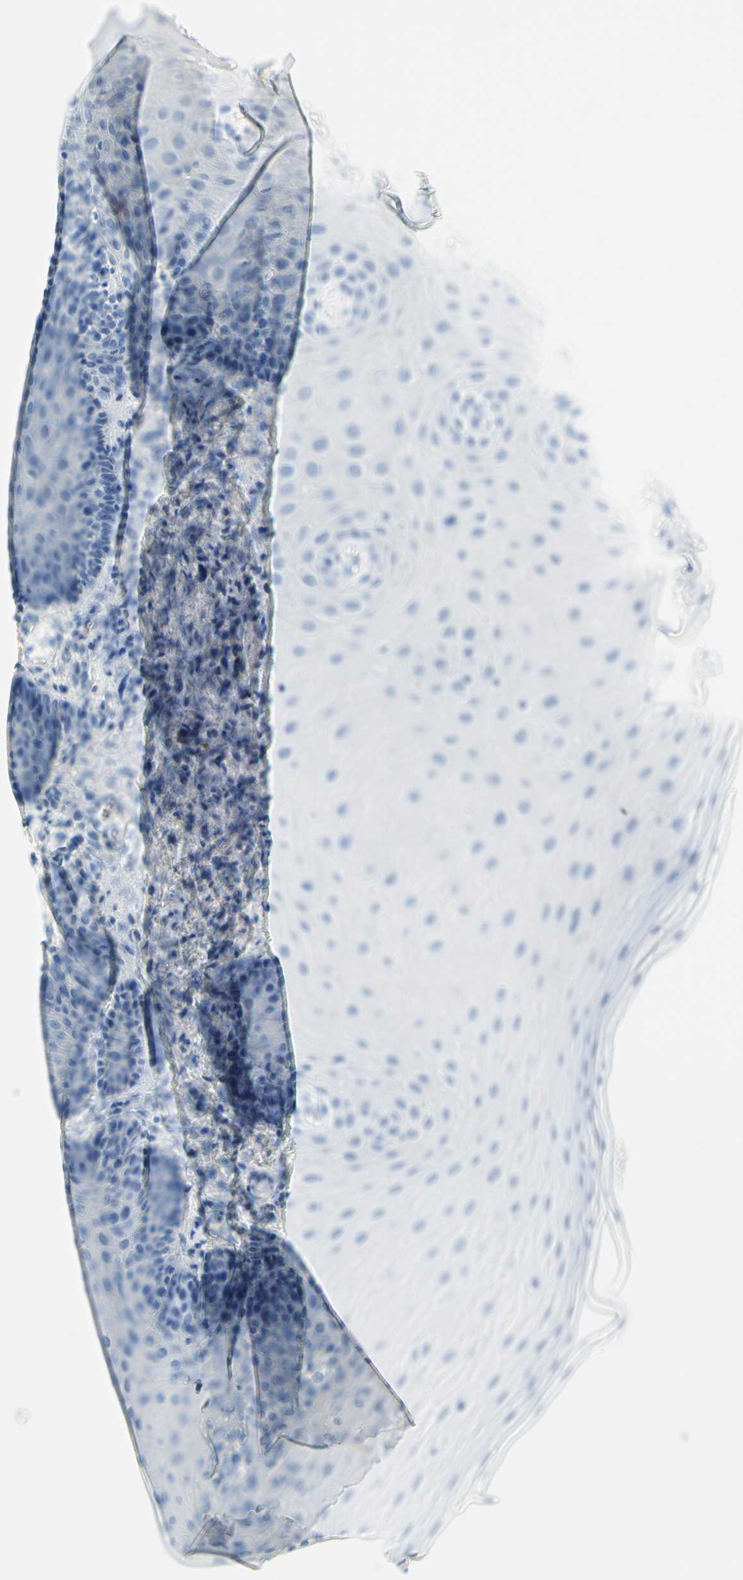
{"staining": {"intensity": "negative", "quantity": "none", "location": "none"}, "tissue": "oral mucosa", "cell_type": "Squamous epithelial cells", "image_type": "normal", "snomed": [{"axis": "morphology", "description": "Normal tissue, NOS"}, {"axis": "topography", "description": "Skeletal muscle"}, {"axis": "topography", "description": "Oral tissue"}], "caption": "High power microscopy photomicrograph of an immunohistochemistry (IHC) micrograph of unremarkable oral mucosa, revealing no significant staining in squamous epithelial cells.", "gene": "MYH2", "patient": {"sex": "male", "age": 58}}